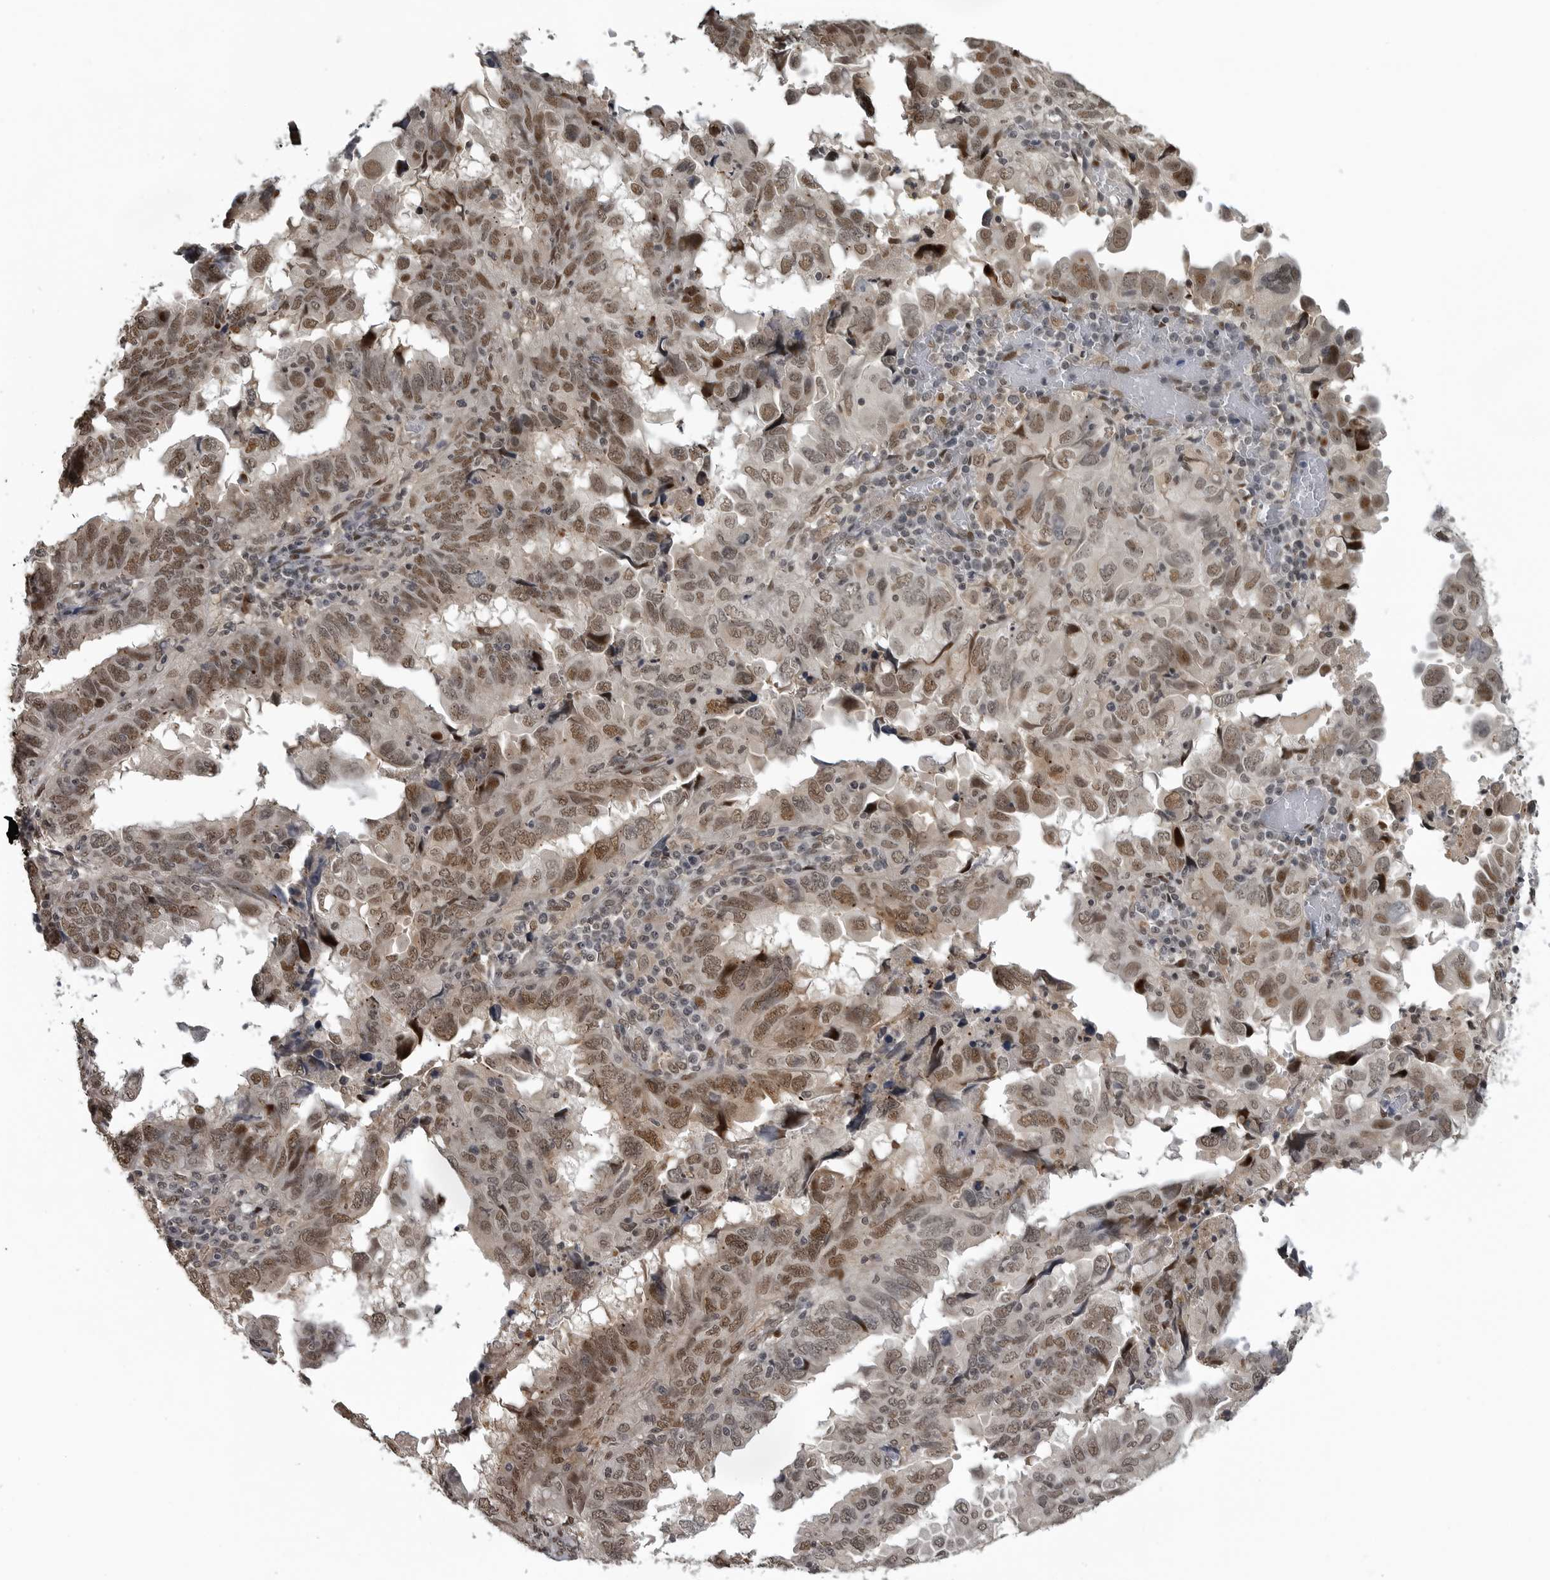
{"staining": {"intensity": "moderate", "quantity": ">75%", "location": "nuclear"}, "tissue": "endometrial cancer", "cell_type": "Tumor cells", "image_type": "cancer", "snomed": [{"axis": "morphology", "description": "Adenocarcinoma, NOS"}, {"axis": "topography", "description": "Uterus"}], "caption": "A high-resolution image shows IHC staining of endometrial adenocarcinoma, which exhibits moderate nuclear staining in approximately >75% of tumor cells.", "gene": "C8orf58", "patient": {"sex": "female", "age": 77}}